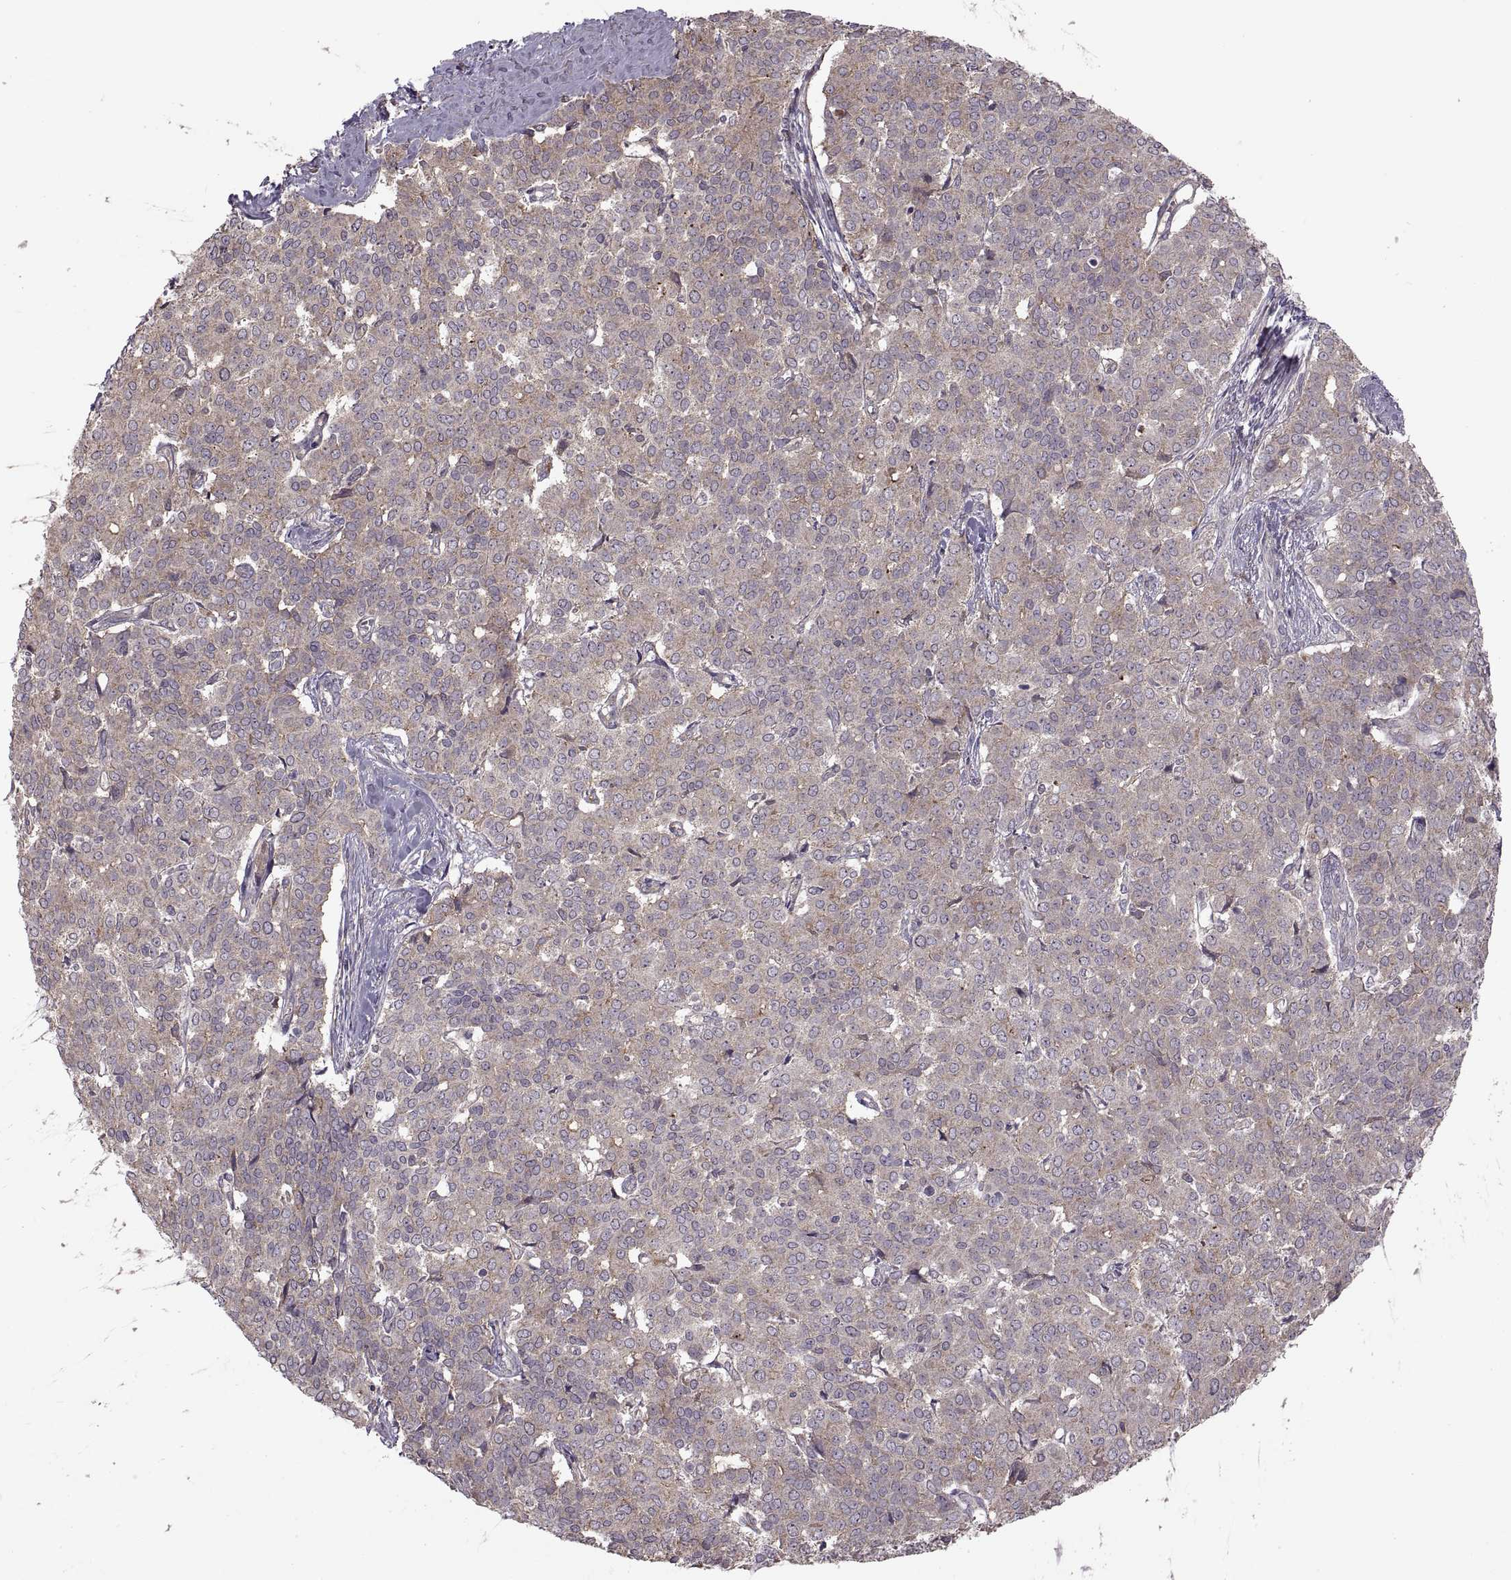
{"staining": {"intensity": "moderate", "quantity": ">75%", "location": "cytoplasmic/membranous"}, "tissue": "liver cancer", "cell_type": "Tumor cells", "image_type": "cancer", "snomed": [{"axis": "morphology", "description": "Cholangiocarcinoma"}, {"axis": "topography", "description": "Liver"}], "caption": "DAB (3,3'-diaminobenzidine) immunohistochemical staining of human liver cholangiocarcinoma exhibits moderate cytoplasmic/membranous protein positivity in approximately >75% of tumor cells. The staining is performed using DAB brown chromogen to label protein expression. The nuclei are counter-stained blue using hematoxylin.", "gene": "PIERCE1", "patient": {"sex": "female", "age": 47}}